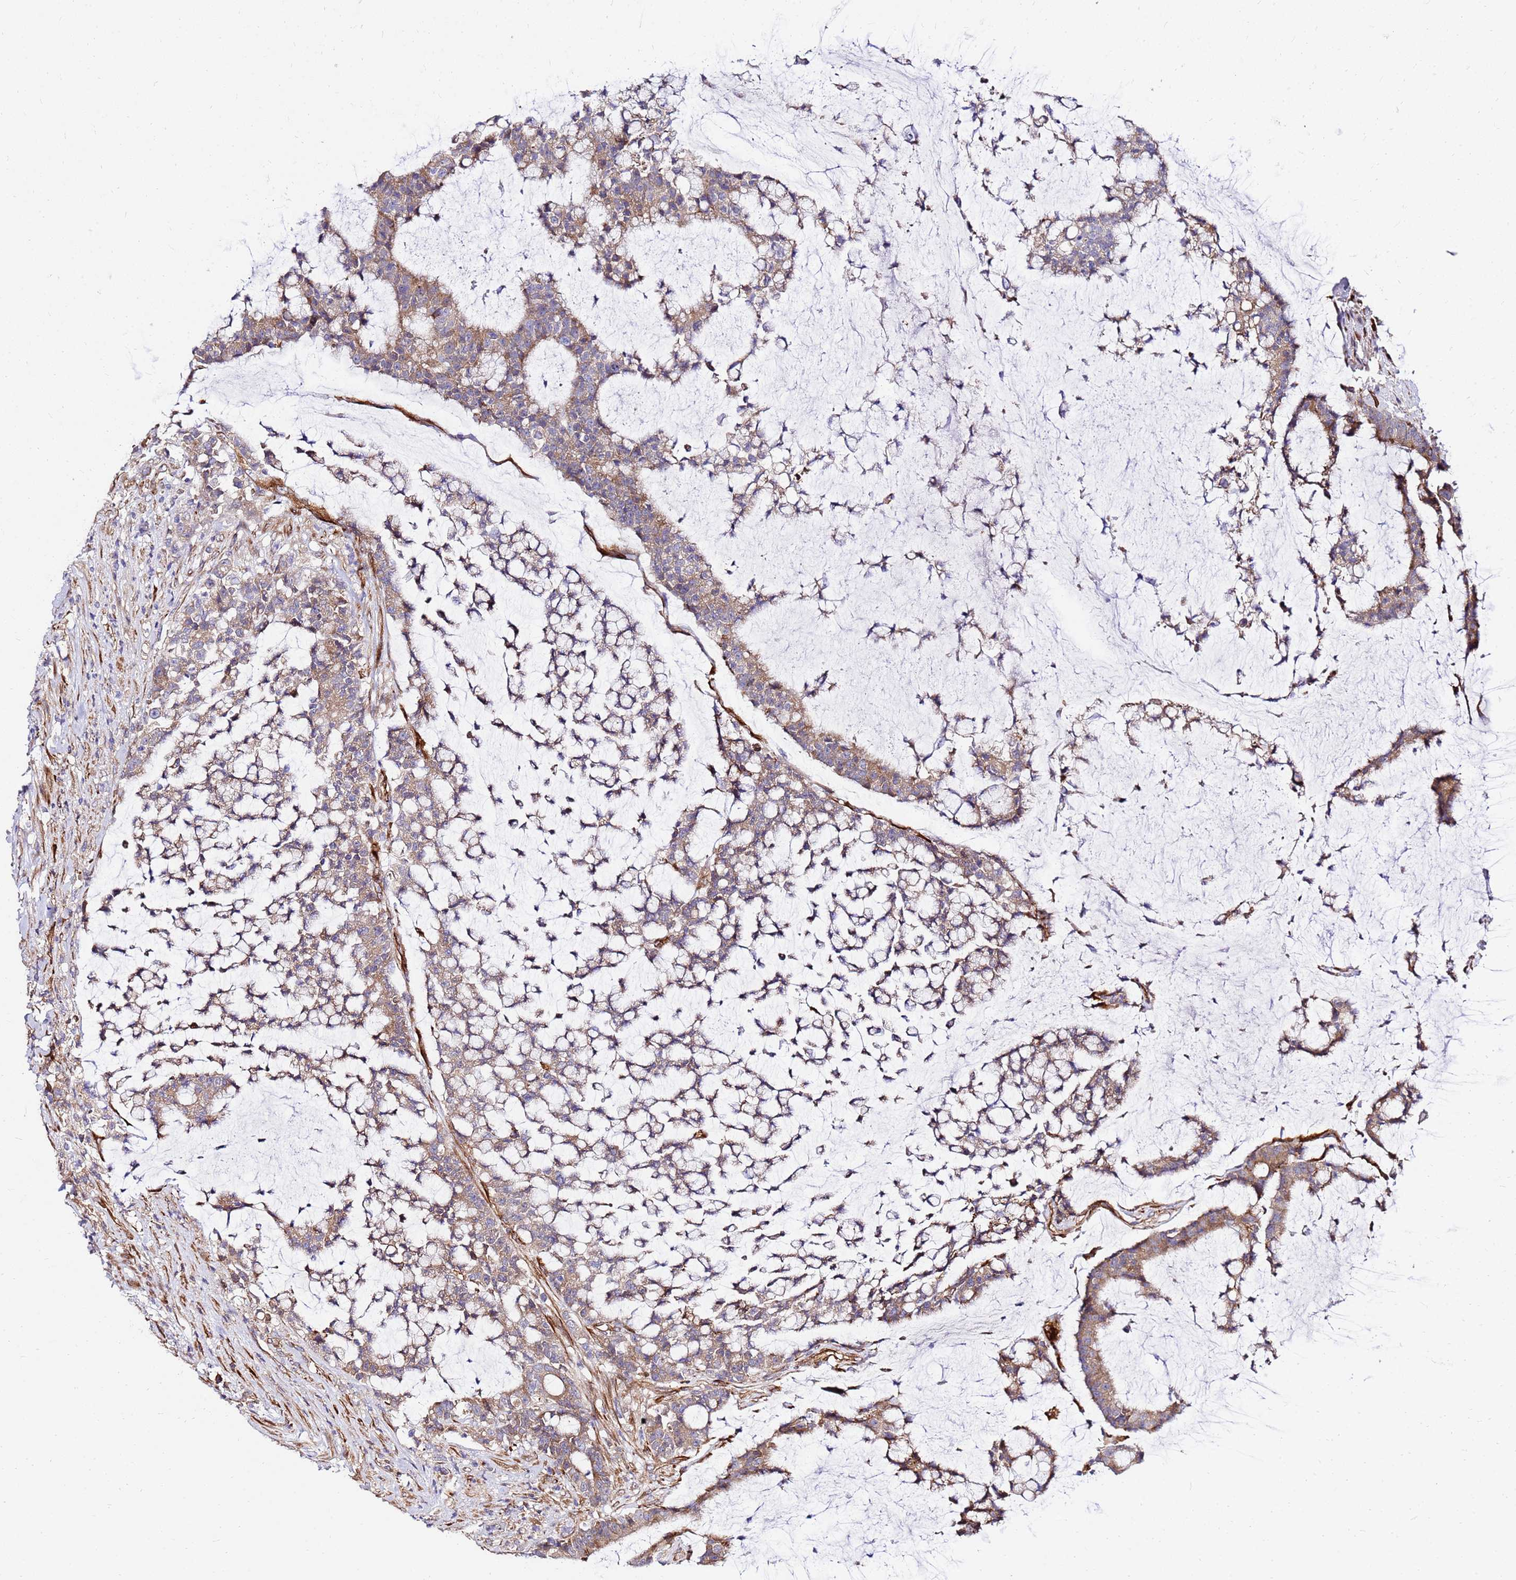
{"staining": {"intensity": "moderate", "quantity": "25%-75%", "location": "cytoplasmic/membranous"}, "tissue": "colorectal cancer", "cell_type": "Tumor cells", "image_type": "cancer", "snomed": [{"axis": "morphology", "description": "Adenocarcinoma, NOS"}, {"axis": "topography", "description": "Colon"}], "caption": "This is an image of immunohistochemistry staining of adenocarcinoma (colorectal), which shows moderate positivity in the cytoplasmic/membranous of tumor cells.", "gene": "WWC2", "patient": {"sex": "female", "age": 84}}